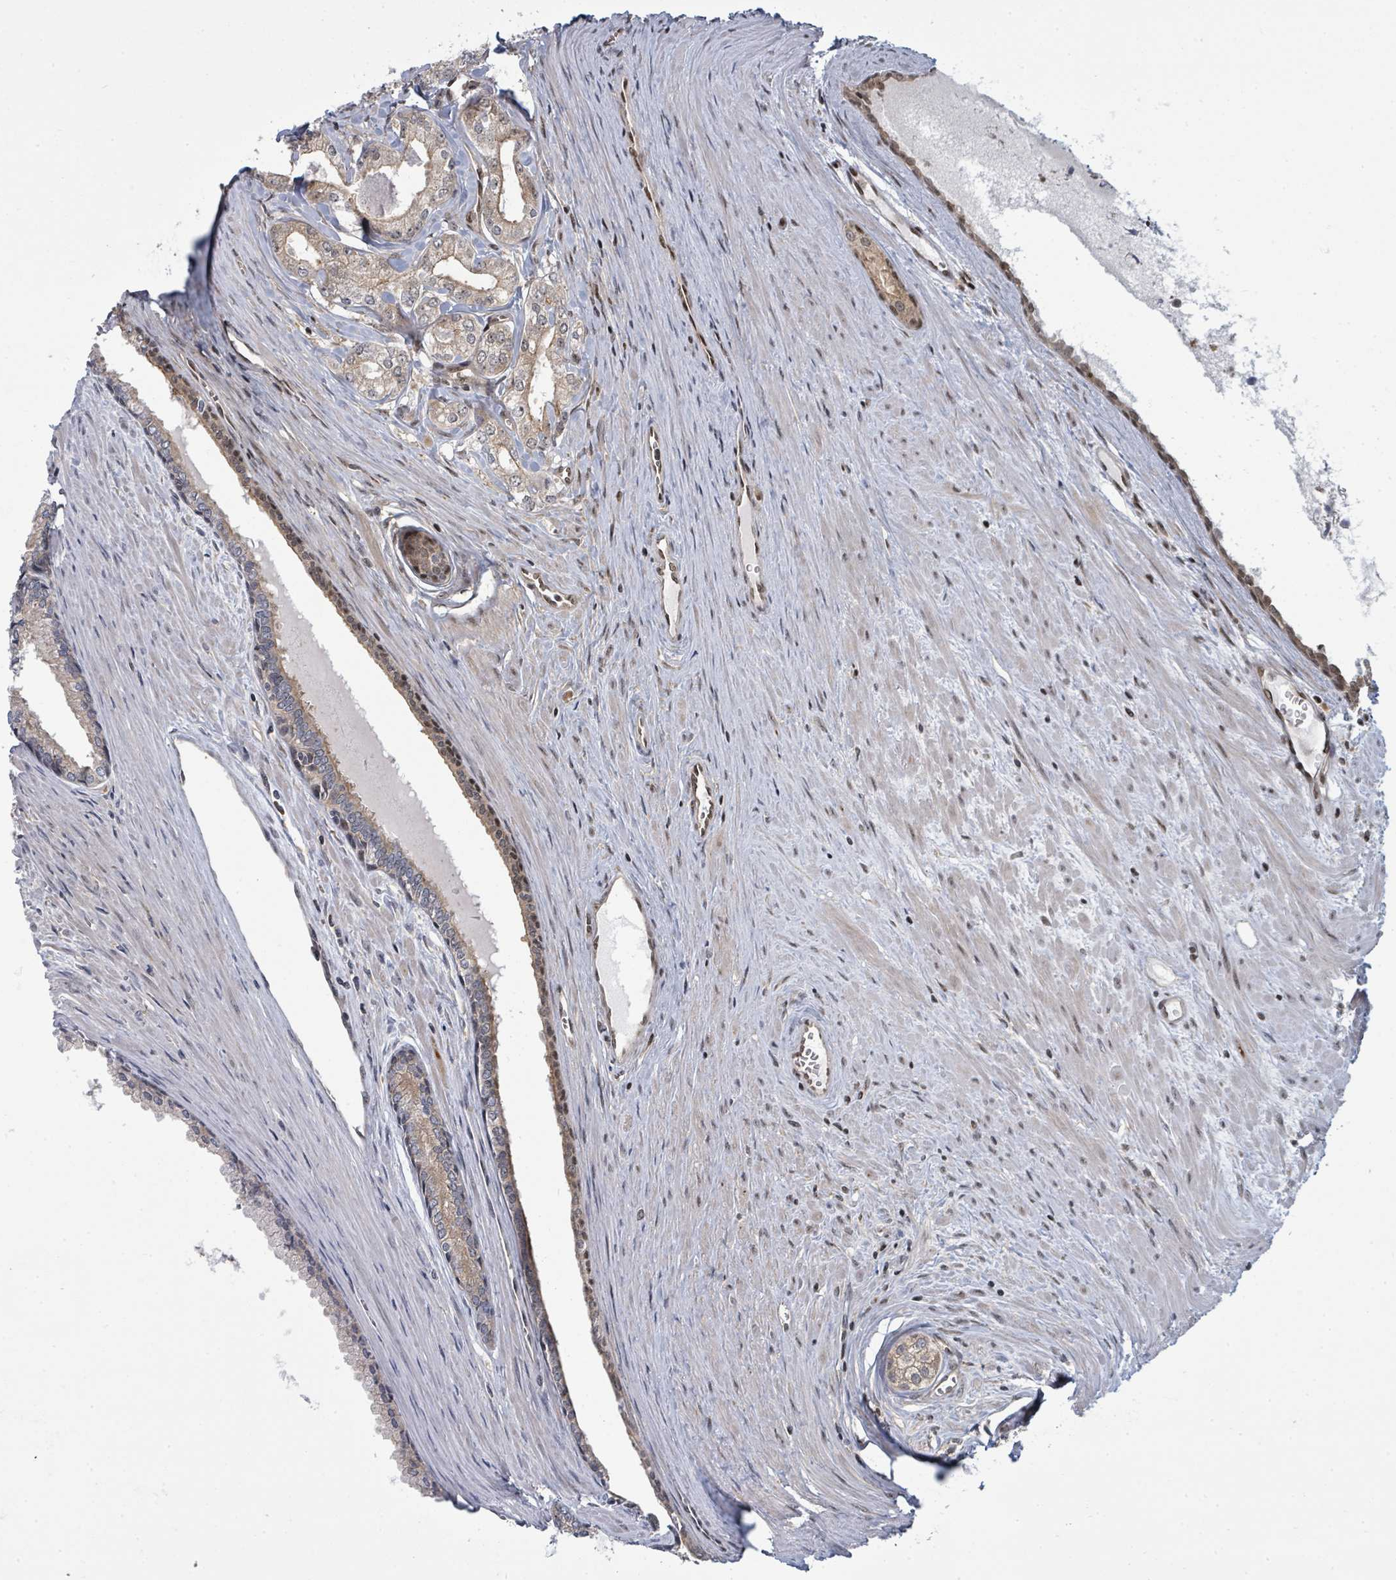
{"staining": {"intensity": "weak", "quantity": ">75%", "location": "cytoplasmic/membranous"}, "tissue": "prostate cancer", "cell_type": "Tumor cells", "image_type": "cancer", "snomed": [{"axis": "morphology", "description": "Adenocarcinoma, High grade"}, {"axis": "topography", "description": "Prostate"}], "caption": "Prostate cancer (high-grade adenocarcinoma) stained with a brown dye reveals weak cytoplasmic/membranous positive staining in approximately >75% of tumor cells.", "gene": "PSMG2", "patient": {"sex": "male", "age": 68}}